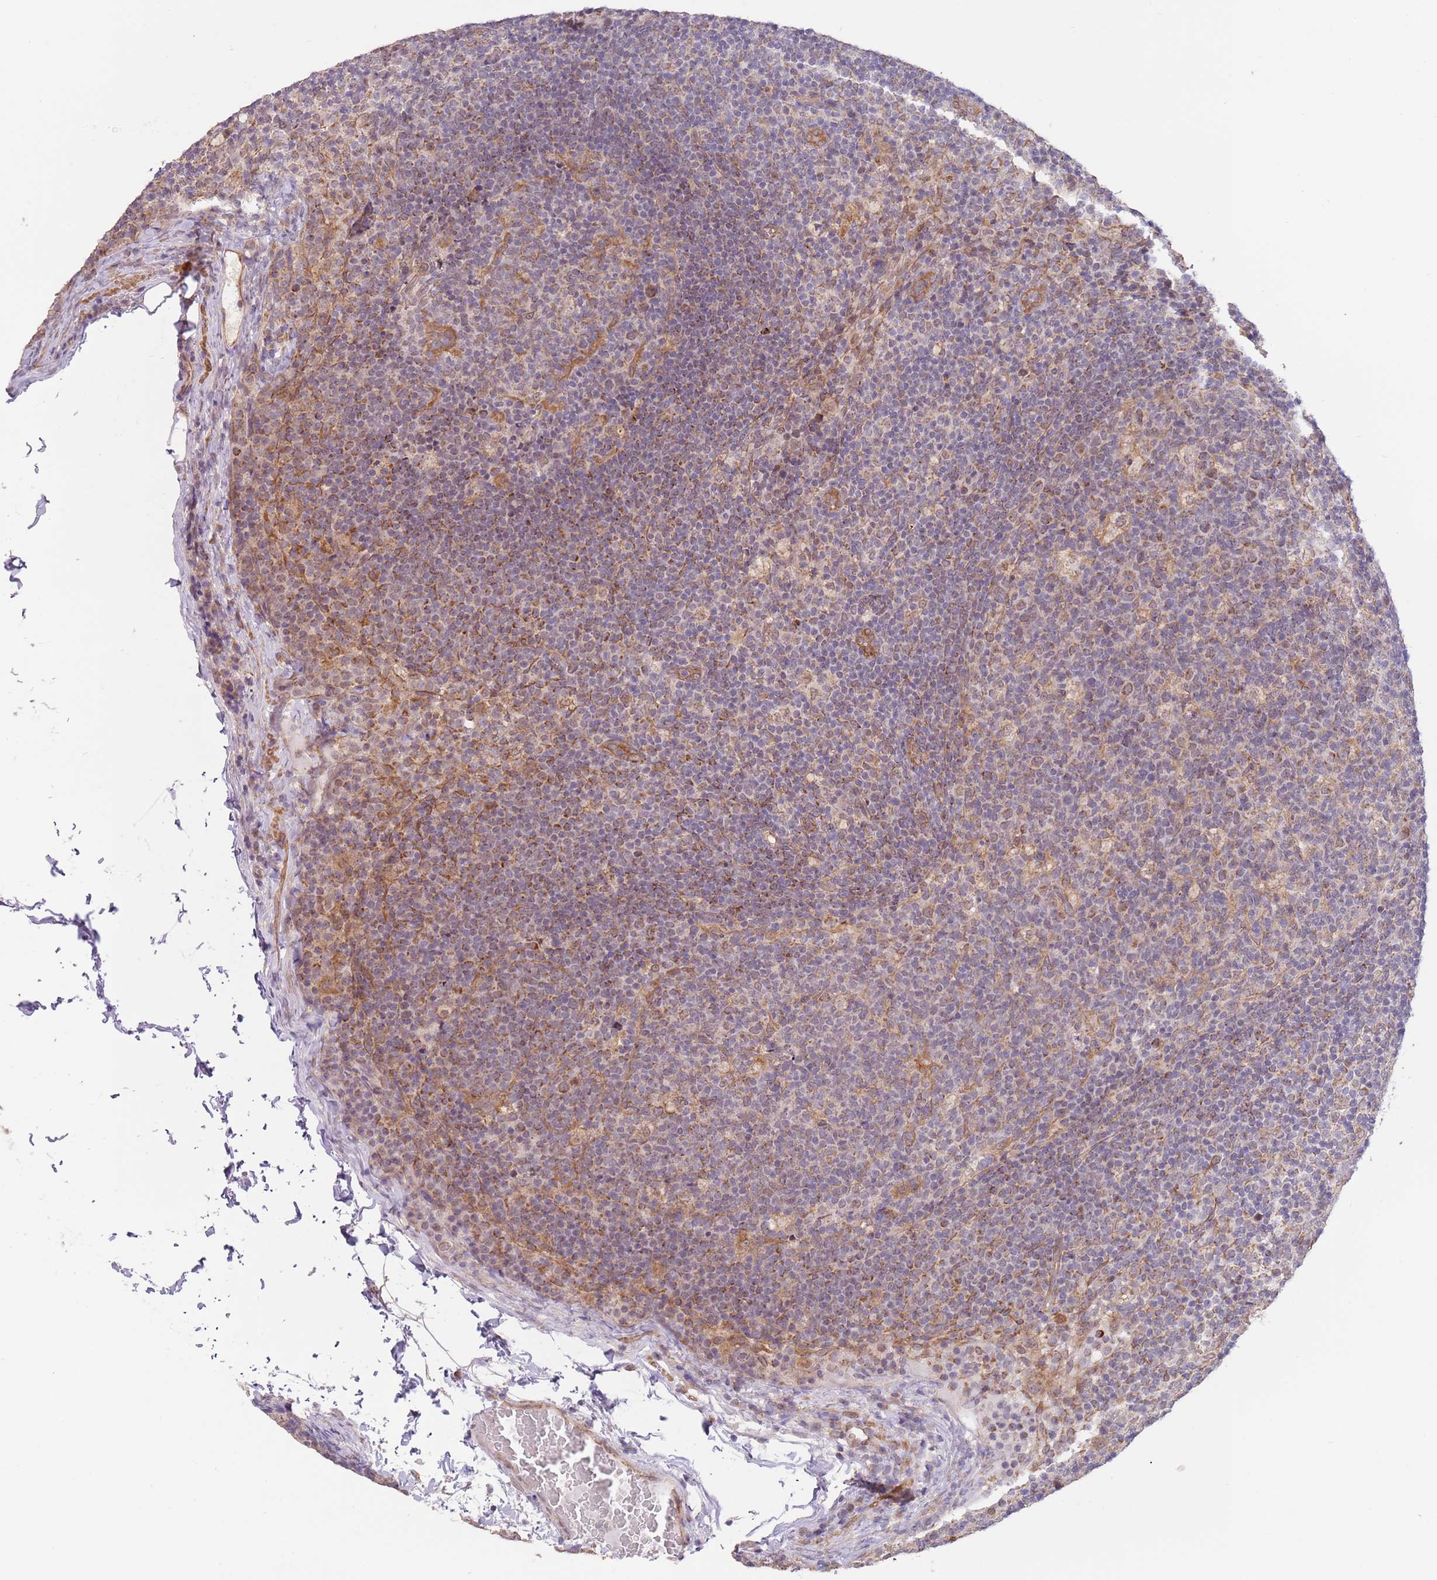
{"staining": {"intensity": "moderate", "quantity": "25%-75%", "location": "cytoplasmic/membranous"}, "tissue": "lymph node", "cell_type": "Germinal center cells", "image_type": "normal", "snomed": [{"axis": "morphology", "description": "Normal tissue, NOS"}, {"axis": "topography", "description": "Lymph node"}], "caption": "Moderate cytoplasmic/membranous staining for a protein is seen in approximately 25%-75% of germinal center cells of benign lymph node using IHC.", "gene": "UQCC3", "patient": {"sex": "female", "age": 31}}